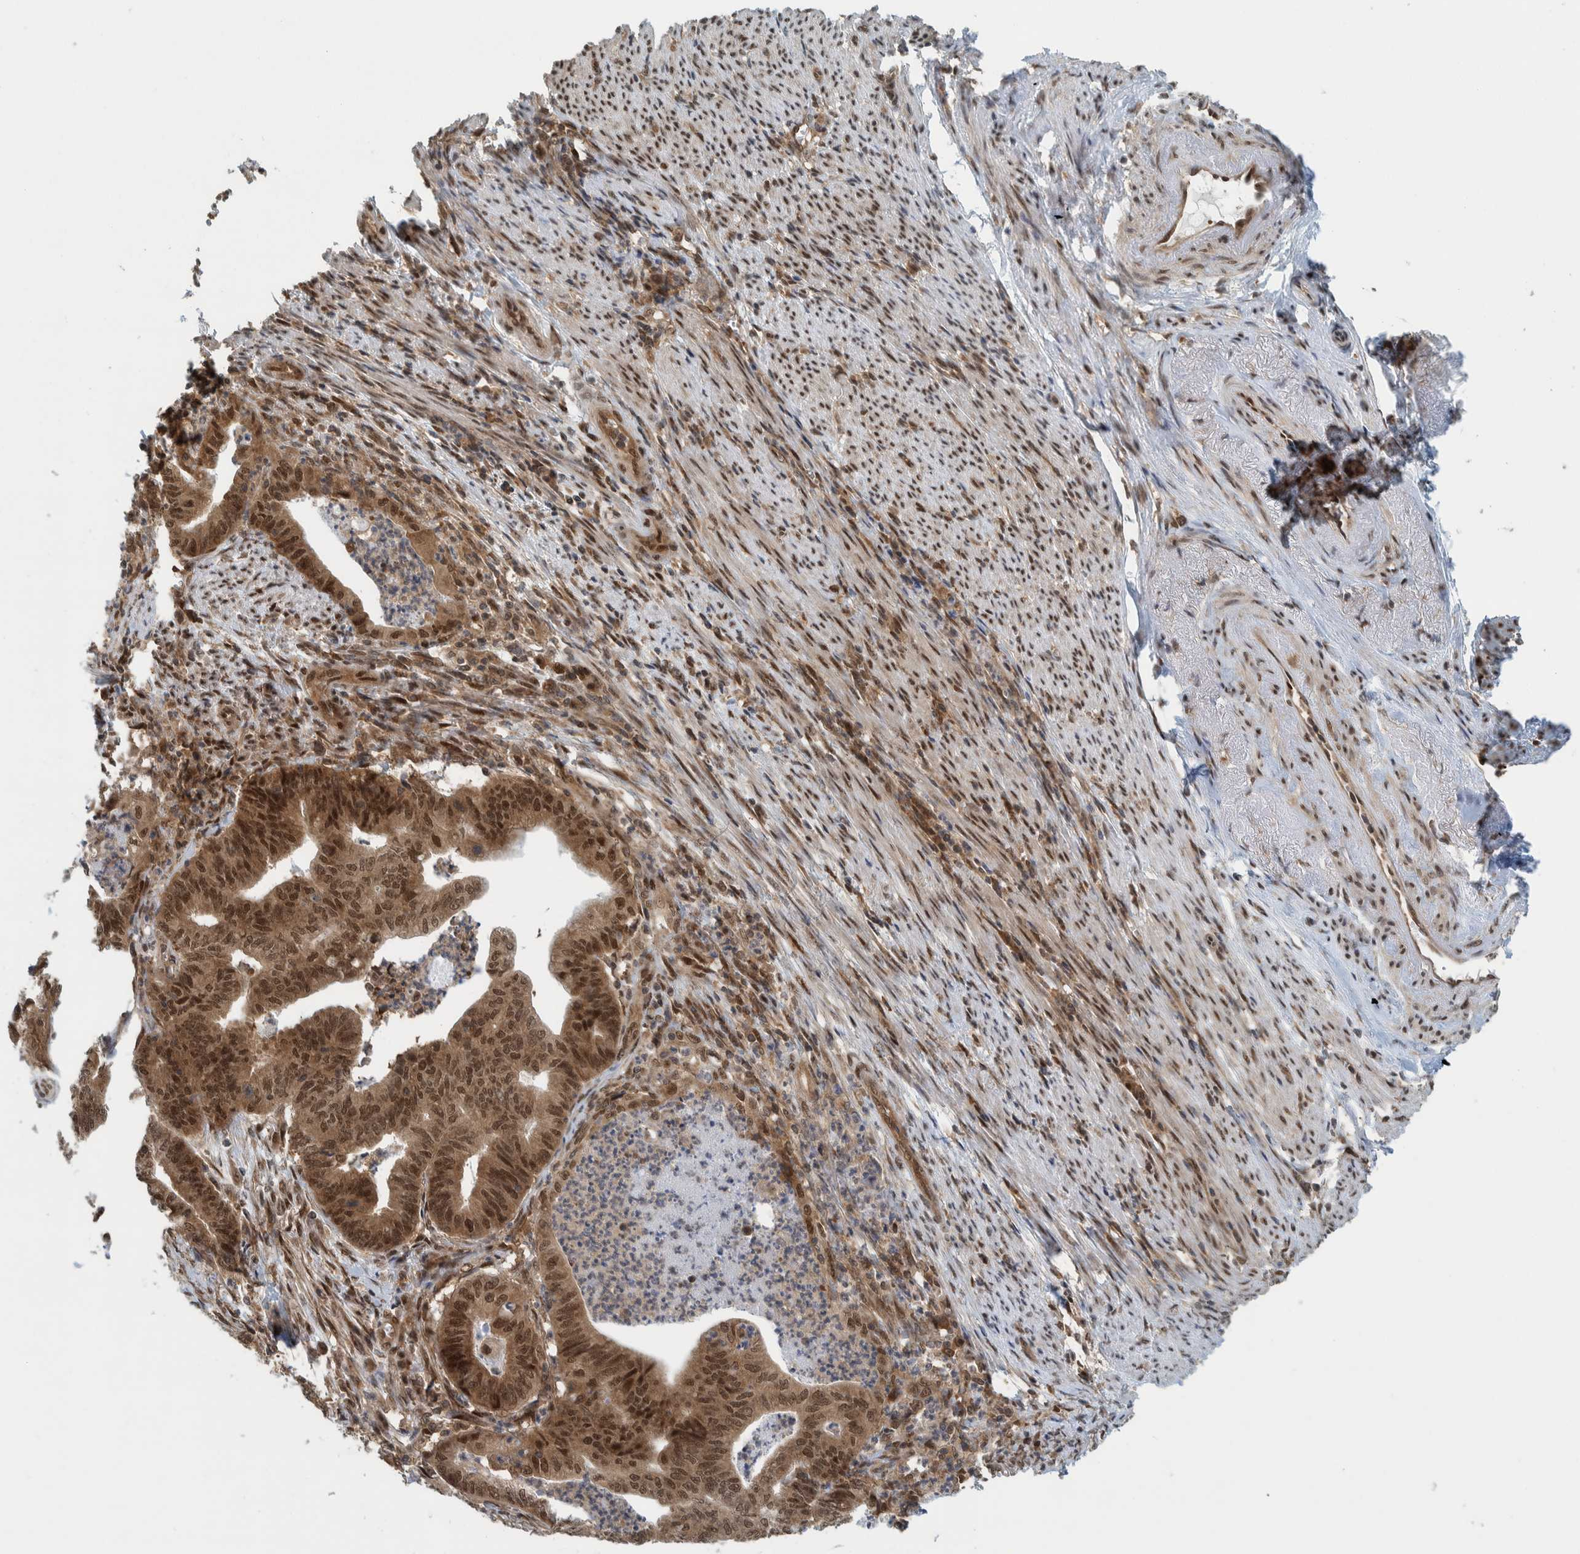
{"staining": {"intensity": "moderate", "quantity": ">75%", "location": "cytoplasmic/membranous,nuclear"}, "tissue": "endometrial cancer", "cell_type": "Tumor cells", "image_type": "cancer", "snomed": [{"axis": "morphology", "description": "Polyp, NOS"}, {"axis": "morphology", "description": "Adenocarcinoma, NOS"}, {"axis": "morphology", "description": "Adenoma, NOS"}, {"axis": "topography", "description": "Endometrium"}], "caption": "Endometrial cancer (adenoma) tissue shows moderate cytoplasmic/membranous and nuclear expression in about >75% of tumor cells, visualized by immunohistochemistry.", "gene": "COPS3", "patient": {"sex": "female", "age": 79}}